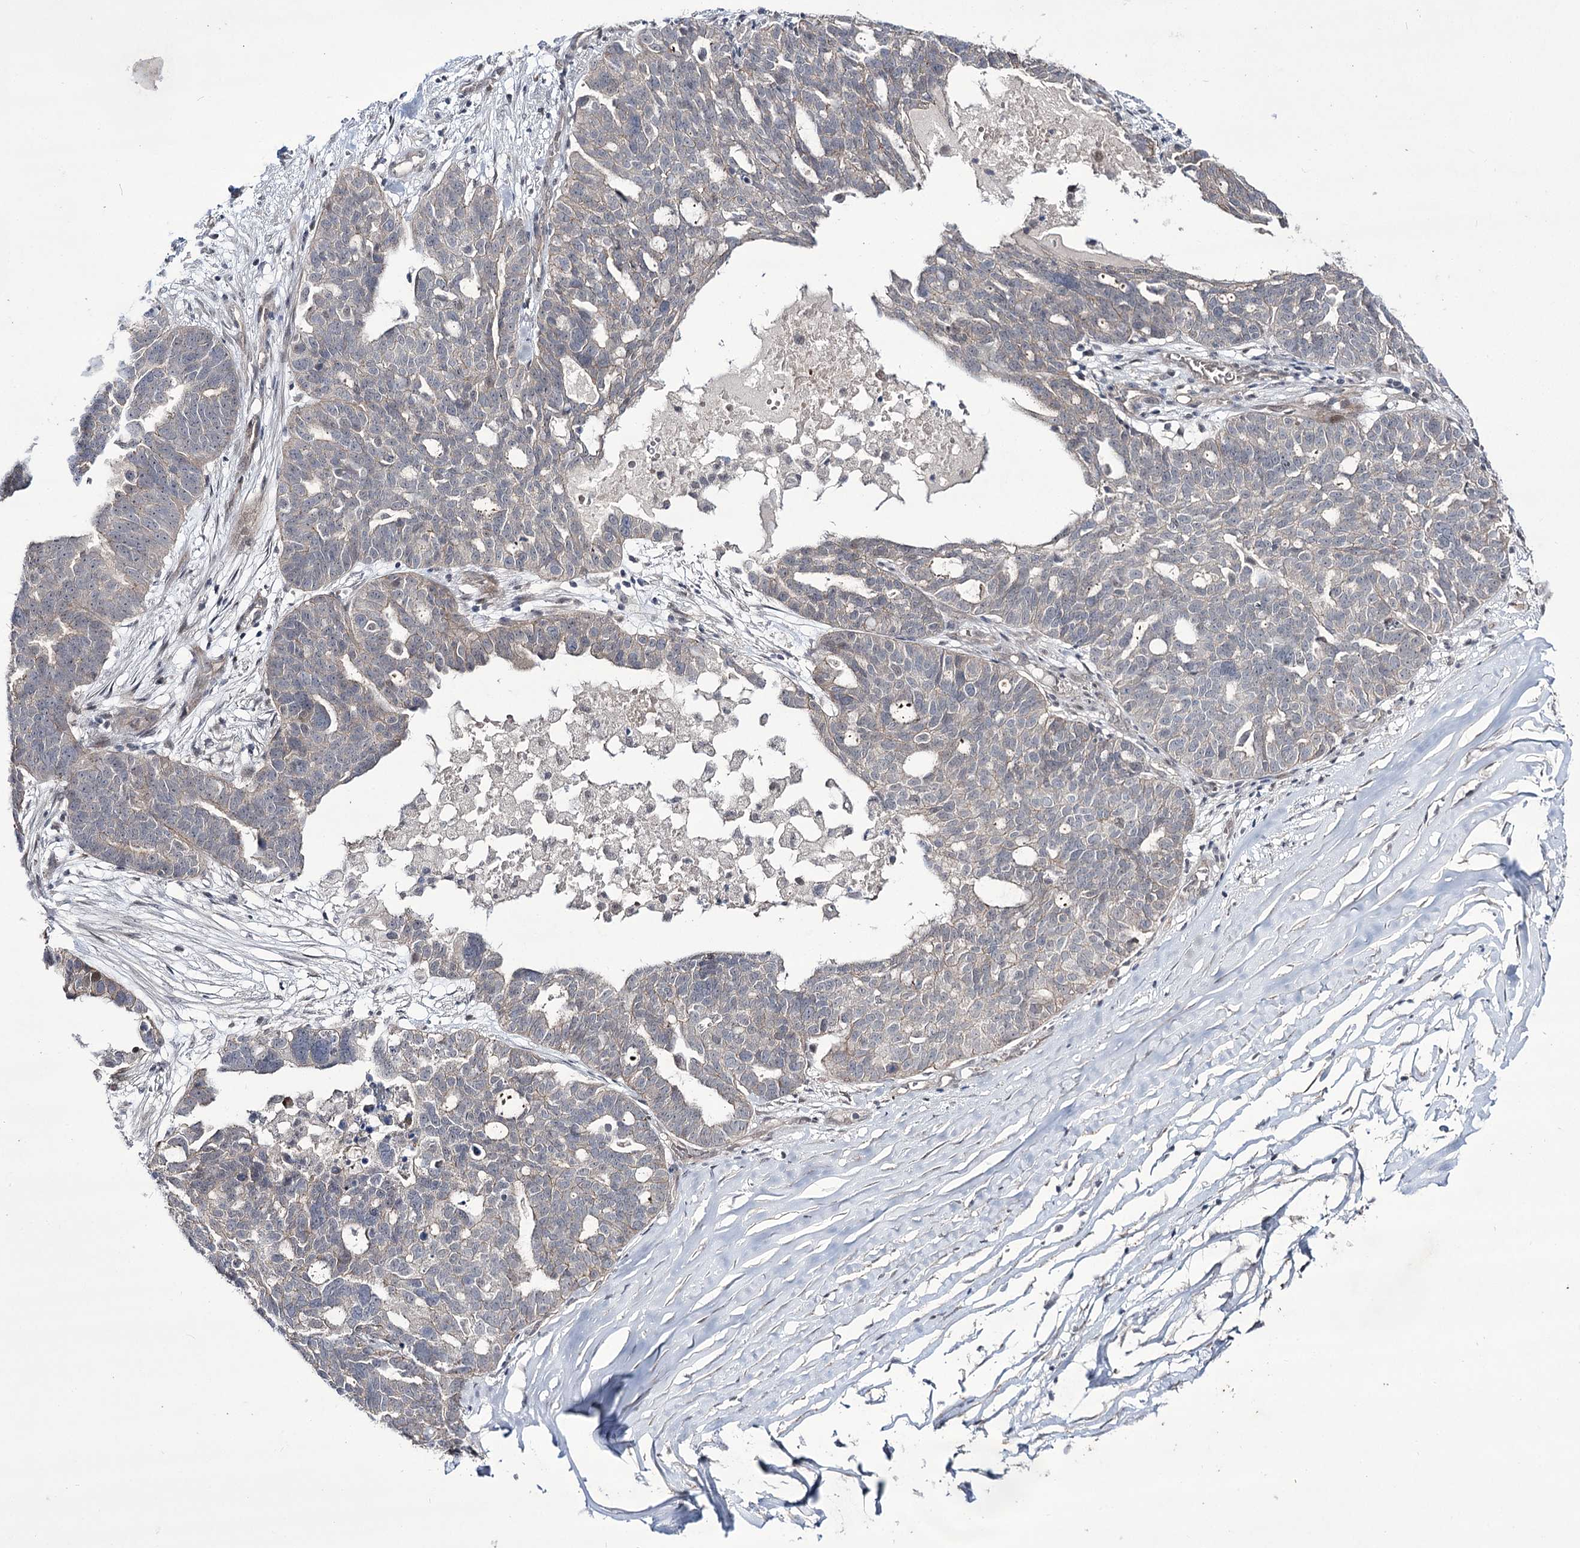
{"staining": {"intensity": "negative", "quantity": "none", "location": "none"}, "tissue": "ovarian cancer", "cell_type": "Tumor cells", "image_type": "cancer", "snomed": [{"axis": "morphology", "description": "Cystadenocarcinoma, serous, NOS"}, {"axis": "topography", "description": "Ovary"}], "caption": "This is a histopathology image of IHC staining of ovarian serous cystadenocarcinoma, which shows no expression in tumor cells. (DAB immunohistochemistry (IHC) with hematoxylin counter stain).", "gene": "HOXC11", "patient": {"sex": "female", "age": 59}}